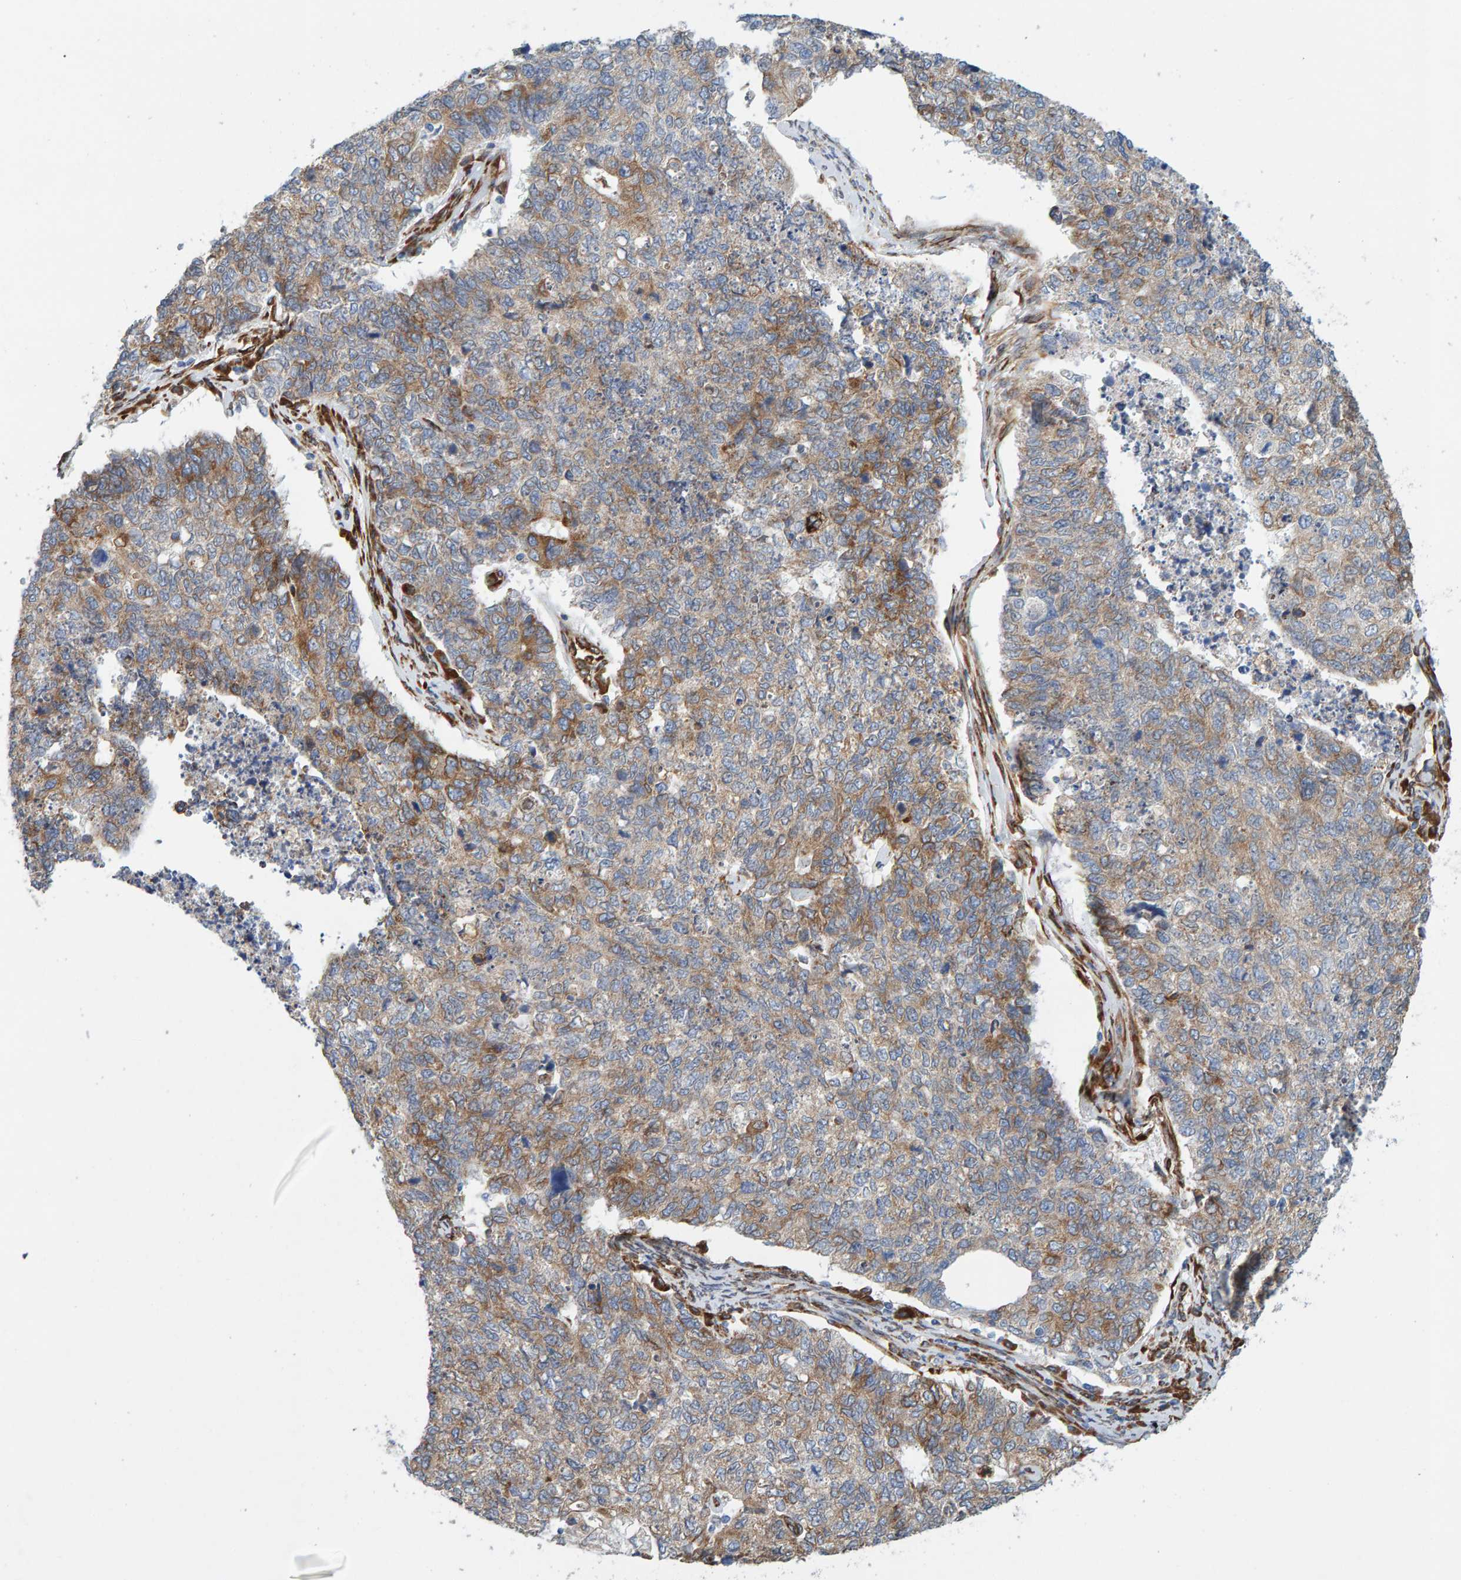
{"staining": {"intensity": "moderate", "quantity": "25%-75%", "location": "cytoplasmic/membranous"}, "tissue": "cervical cancer", "cell_type": "Tumor cells", "image_type": "cancer", "snomed": [{"axis": "morphology", "description": "Squamous cell carcinoma, NOS"}, {"axis": "topography", "description": "Cervix"}], "caption": "Cervical cancer stained for a protein (brown) demonstrates moderate cytoplasmic/membranous positive positivity in about 25%-75% of tumor cells.", "gene": "MMP16", "patient": {"sex": "female", "age": 63}}